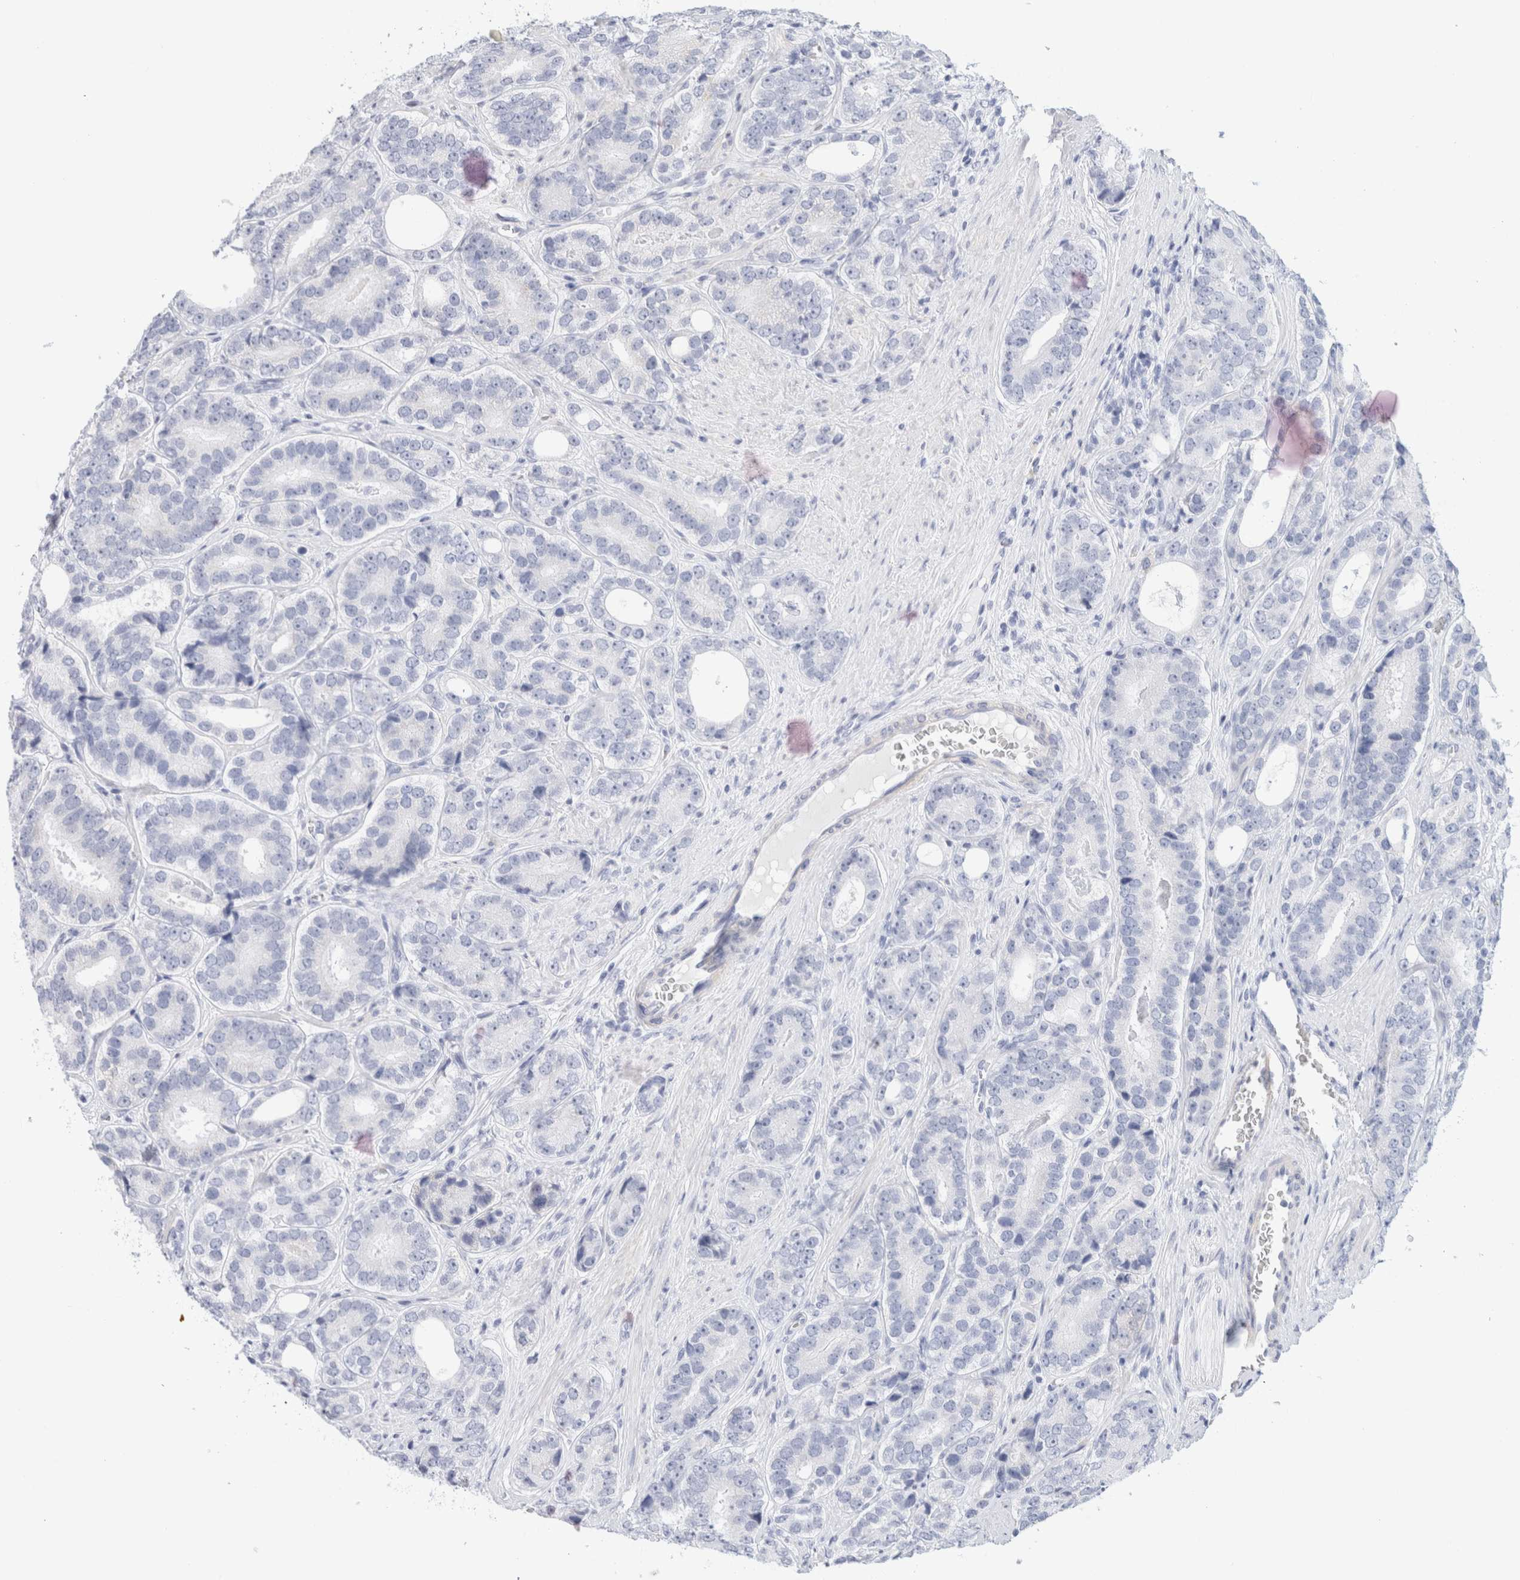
{"staining": {"intensity": "negative", "quantity": "none", "location": "none"}, "tissue": "prostate cancer", "cell_type": "Tumor cells", "image_type": "cancer", "snomed": [{"axis": "morphology", "description": "Adenocarcinoma, High grade"}, {"axis": "topography", "description": "Prostate"}], "caption": "This is an immunohistochemistry photomicrograph of human prostate cancer. There is no expression in tumor cells.", "gene": "ARG1", "patient": {"sex": "male", "age": 56}}